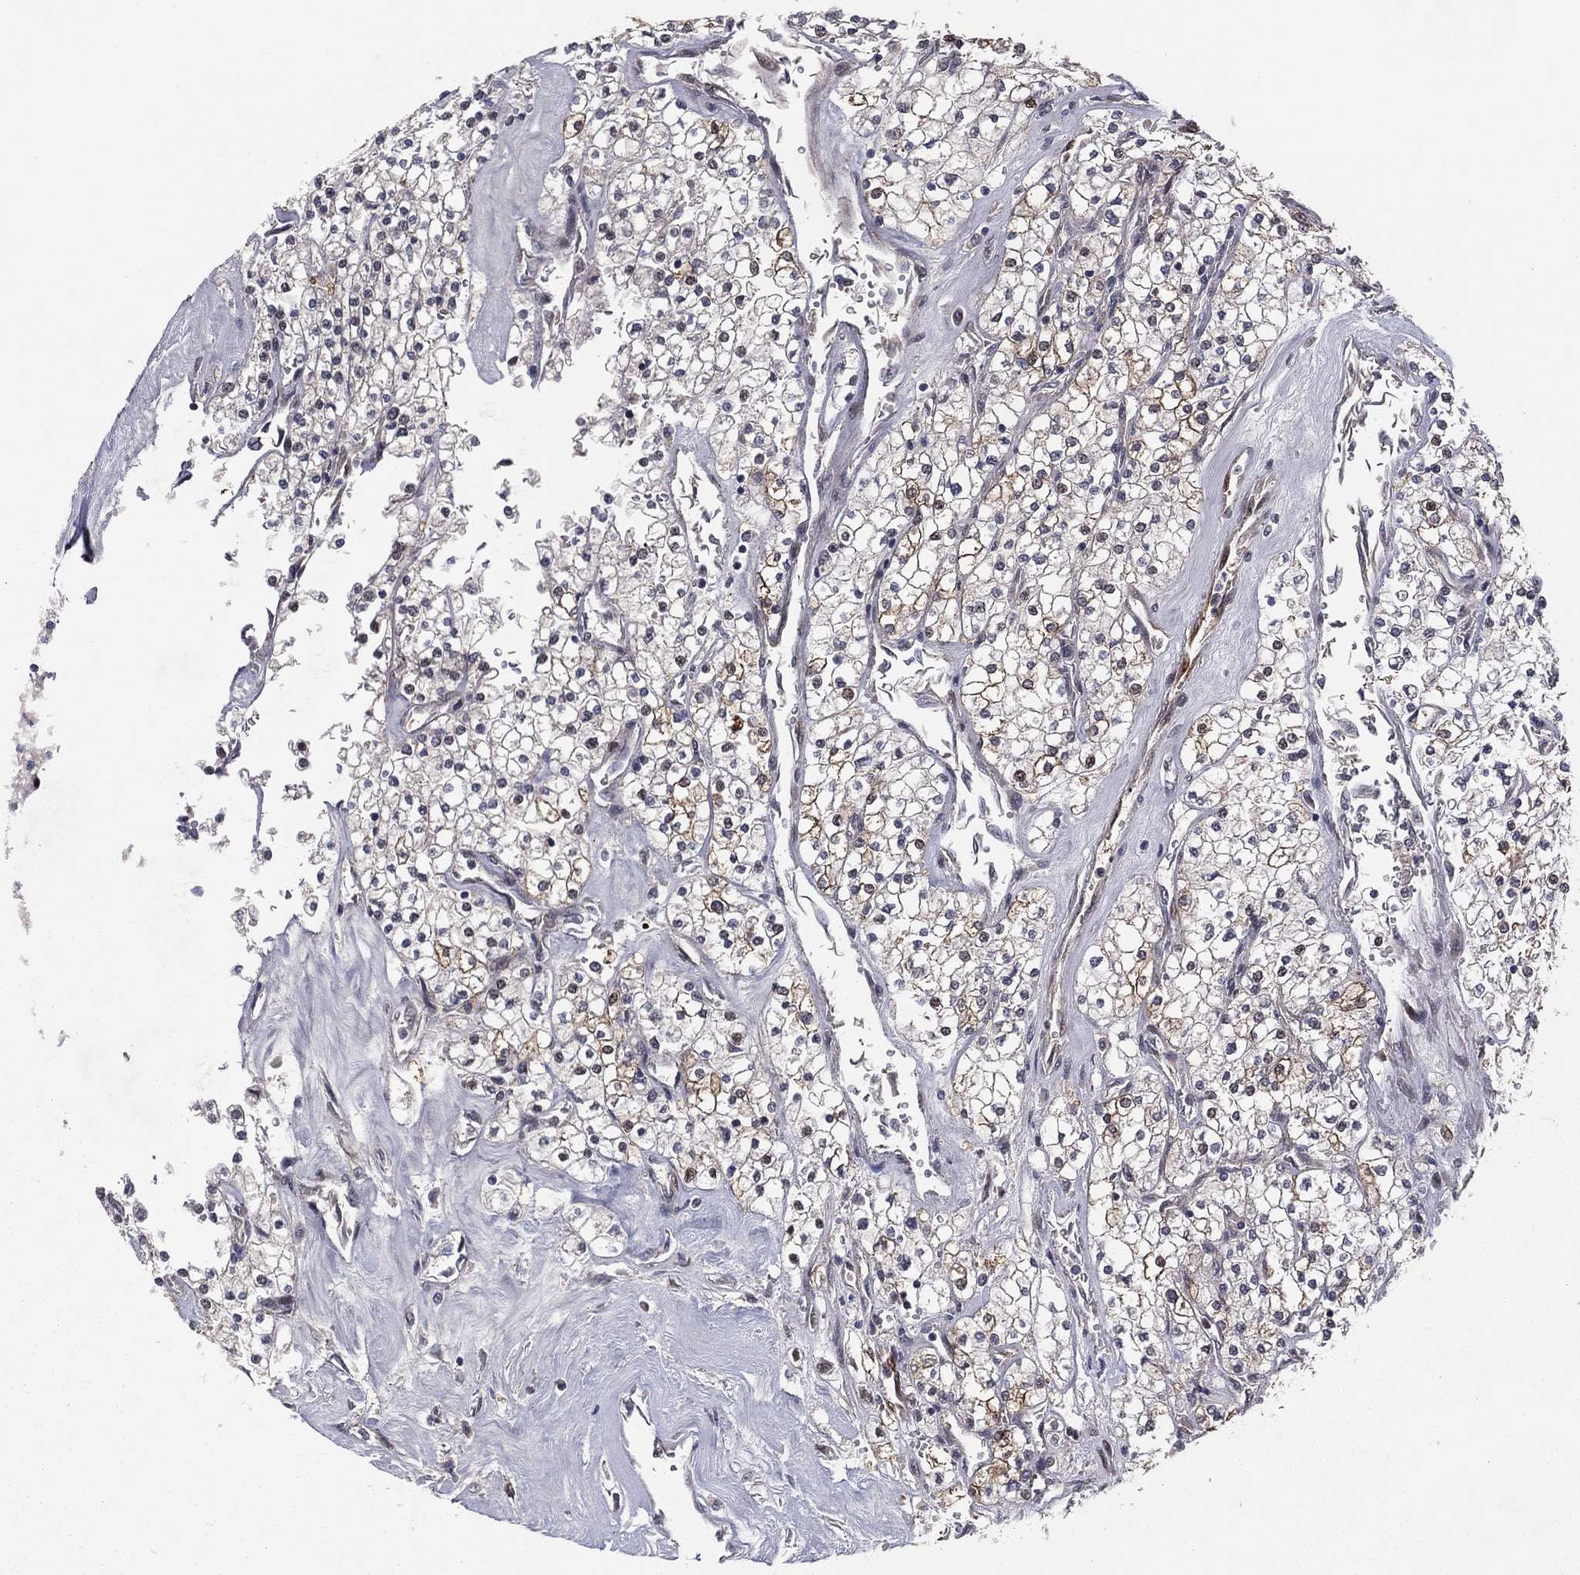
{"staining": {"intensity": "moderate", "quantity": "<25%", "location": "cytoplasmic/membranous"}, "tissue": "renal cancer", "cell_type": "Tumor cells", "image_type": "cancer", "snomed": [{"axis": "morphology", "description": "Adenocarcinoma, NOS"}, {"axis": "topography", "description": "Kidney"}], "caption": "An image of human adenocarcinoma (renal) stained for a protein shows moderate cytoplasmic/membranous brown staining in tumor cells.", "gene": "SNCG", "patient": {"sex": "male", "age": 80}}